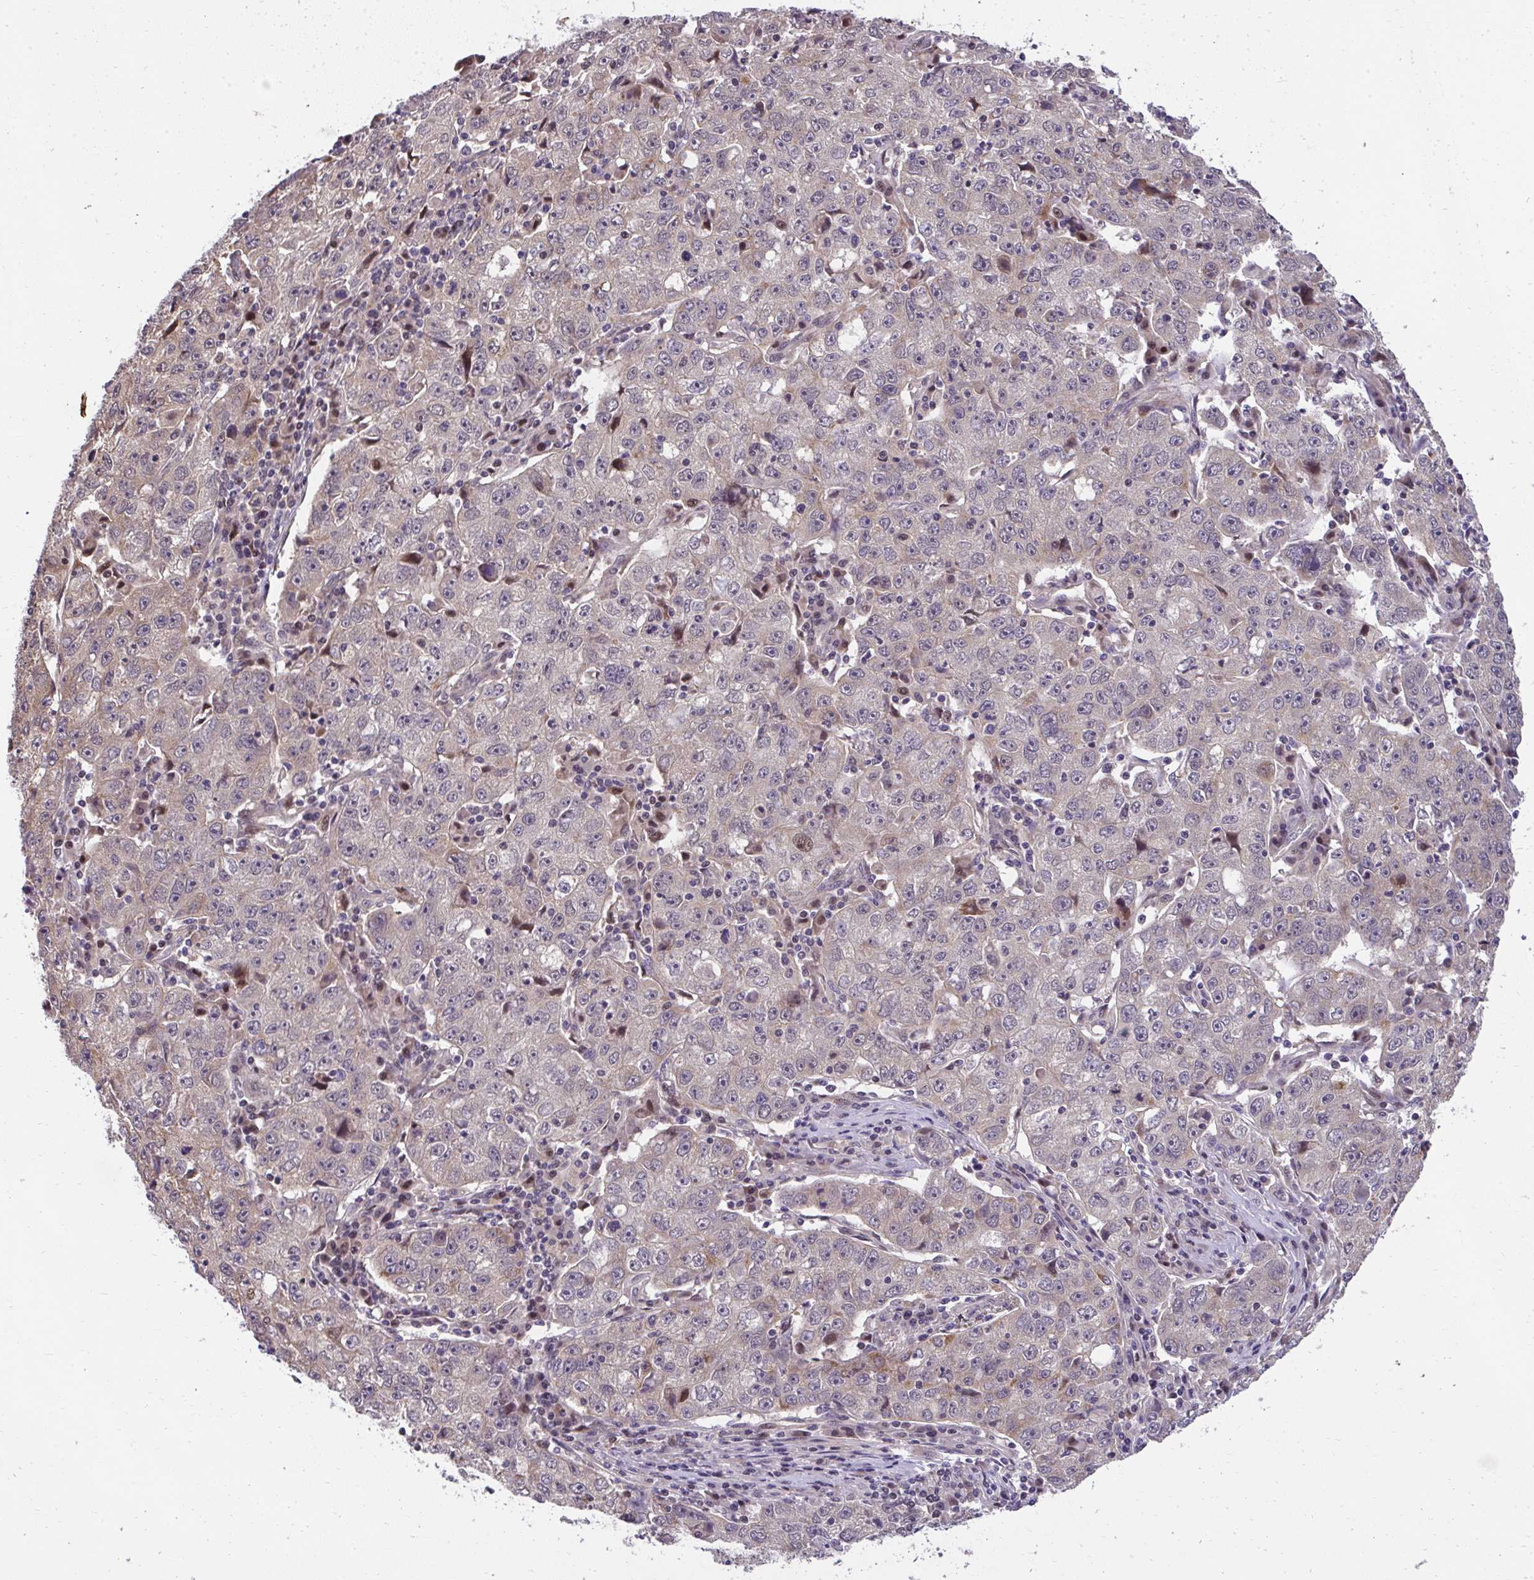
{"staining": {"intensity": "weak", "quantity": "25%-75%", "location": "cytoplasmic/membranous"}, "tissue": "lung cancer", "cell_type": "Tumor cells", "image_type": "cancer", "snomed": [{"axis": "morphology", "description": "Normal morphology"}, {"axis": "morphology", "description": "Adenocarcinoma, NOS"}, {"axis": "topography", "description": "Lymph node"}, {"axis": "topography", "description": "Lung"}], "caption": "Lung adenocarcinoma stained with DAB immunohistochemistry (IHC) displays low levels of weak cytoplasmic/membranous staining in about 25%-75% of tumor cells. (DAB IHC, brown staining for protein, blue staining for nuclei).", "gene": "RDH14", "patient": {"sex": "female", "age": 57}}